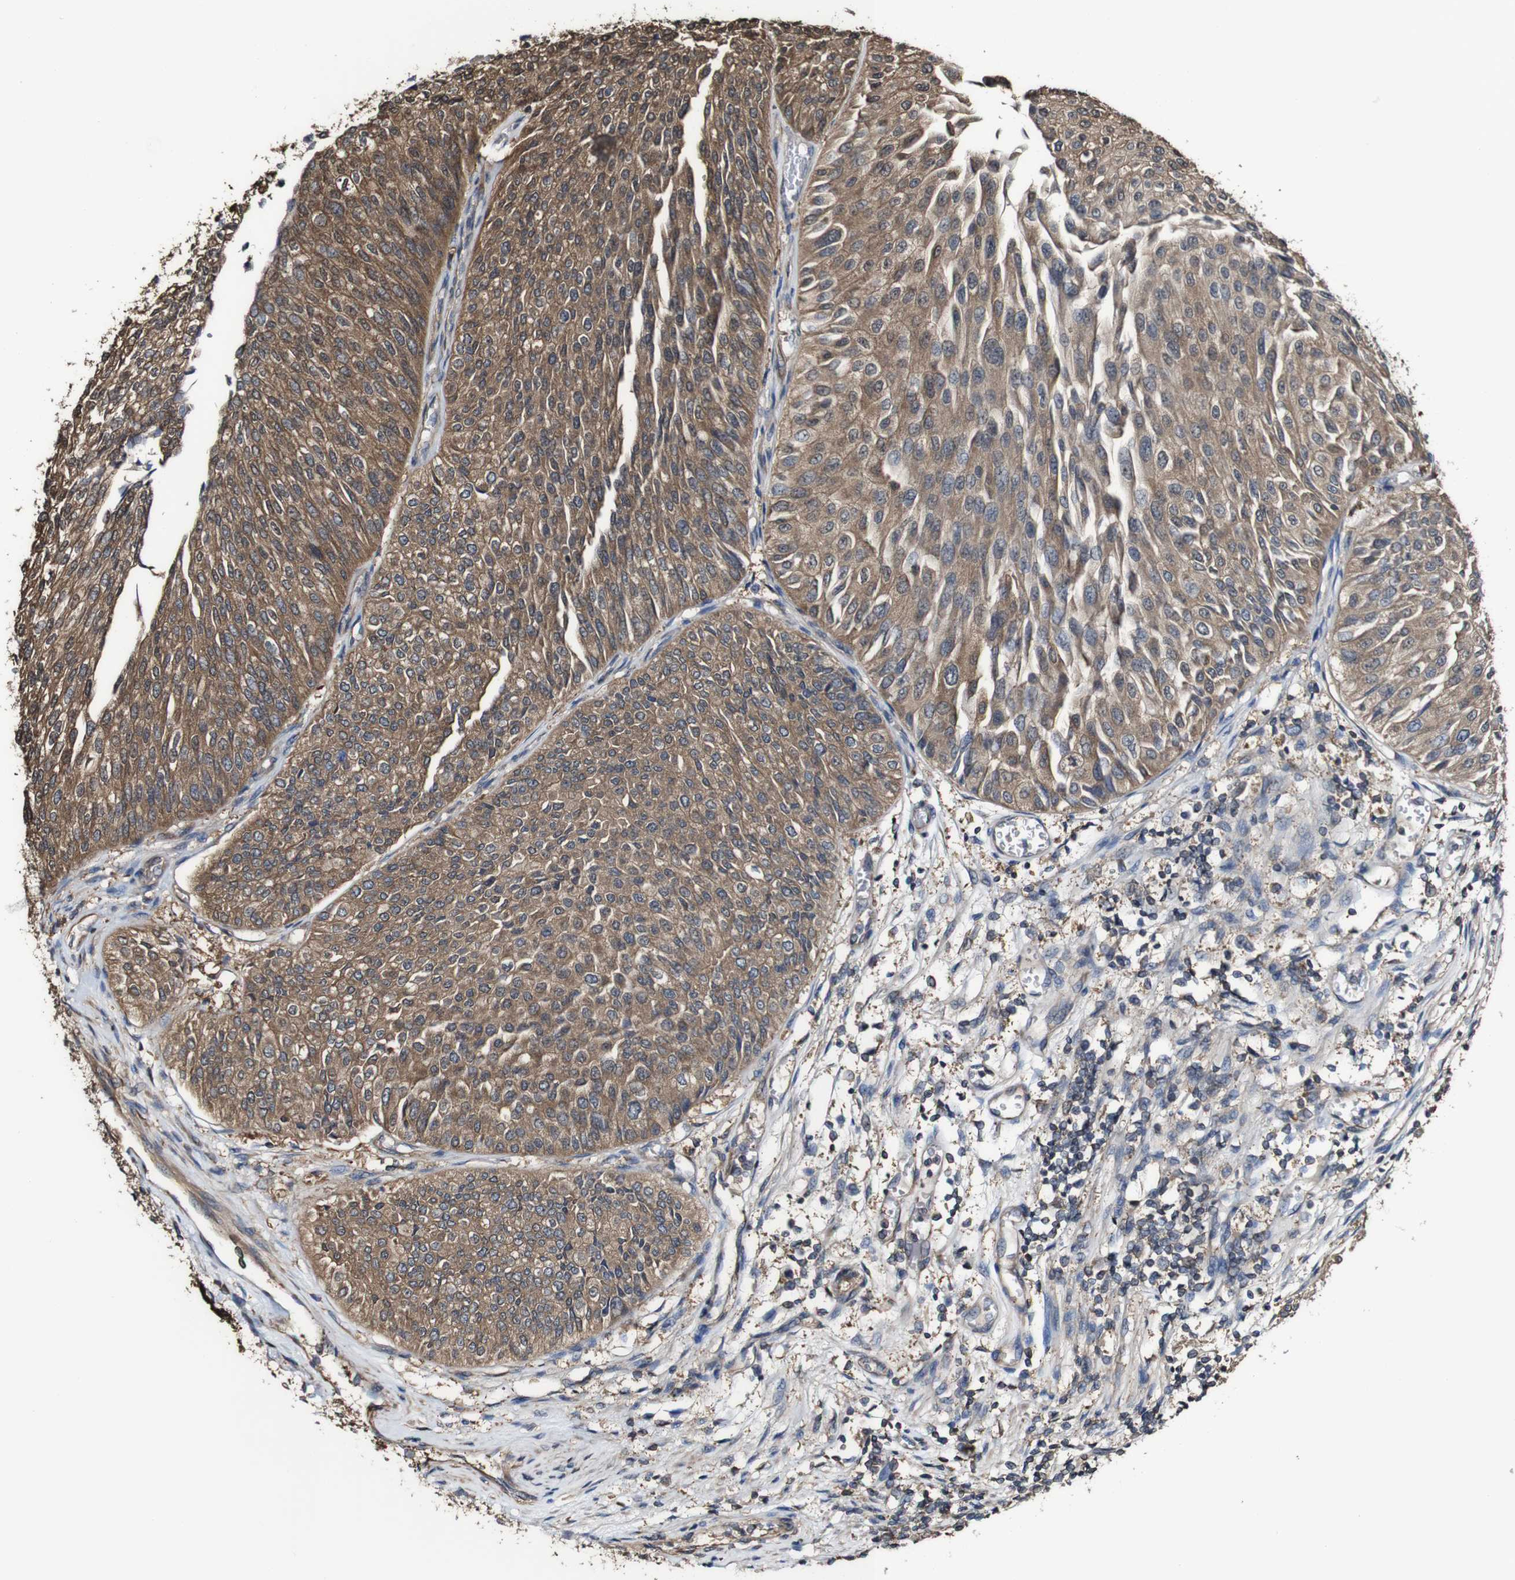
{"staining": {"intensity": "moderate", "quantity": ">75%", "location": "cytoplasmic/membranous"}, "tissue": "urothelial cancer", "cell_type": "Tumor cells", "image_type": "cancer", "snomed": [{"axis": "morphology", "description": "Urothelial carcinoma, Low grade"}, {"axis": "topography", "description": "Urinary bladder"}], "caption": "Immunohistochemistry micrograph of urothelial cancer stained for a protein (brown), which displays medium levels of moderate cytoplasmic/membranous positivity in about >75% of tumor cells.", "gene": "PTPRR", "patient": {"sex": "male", "age": 67}}